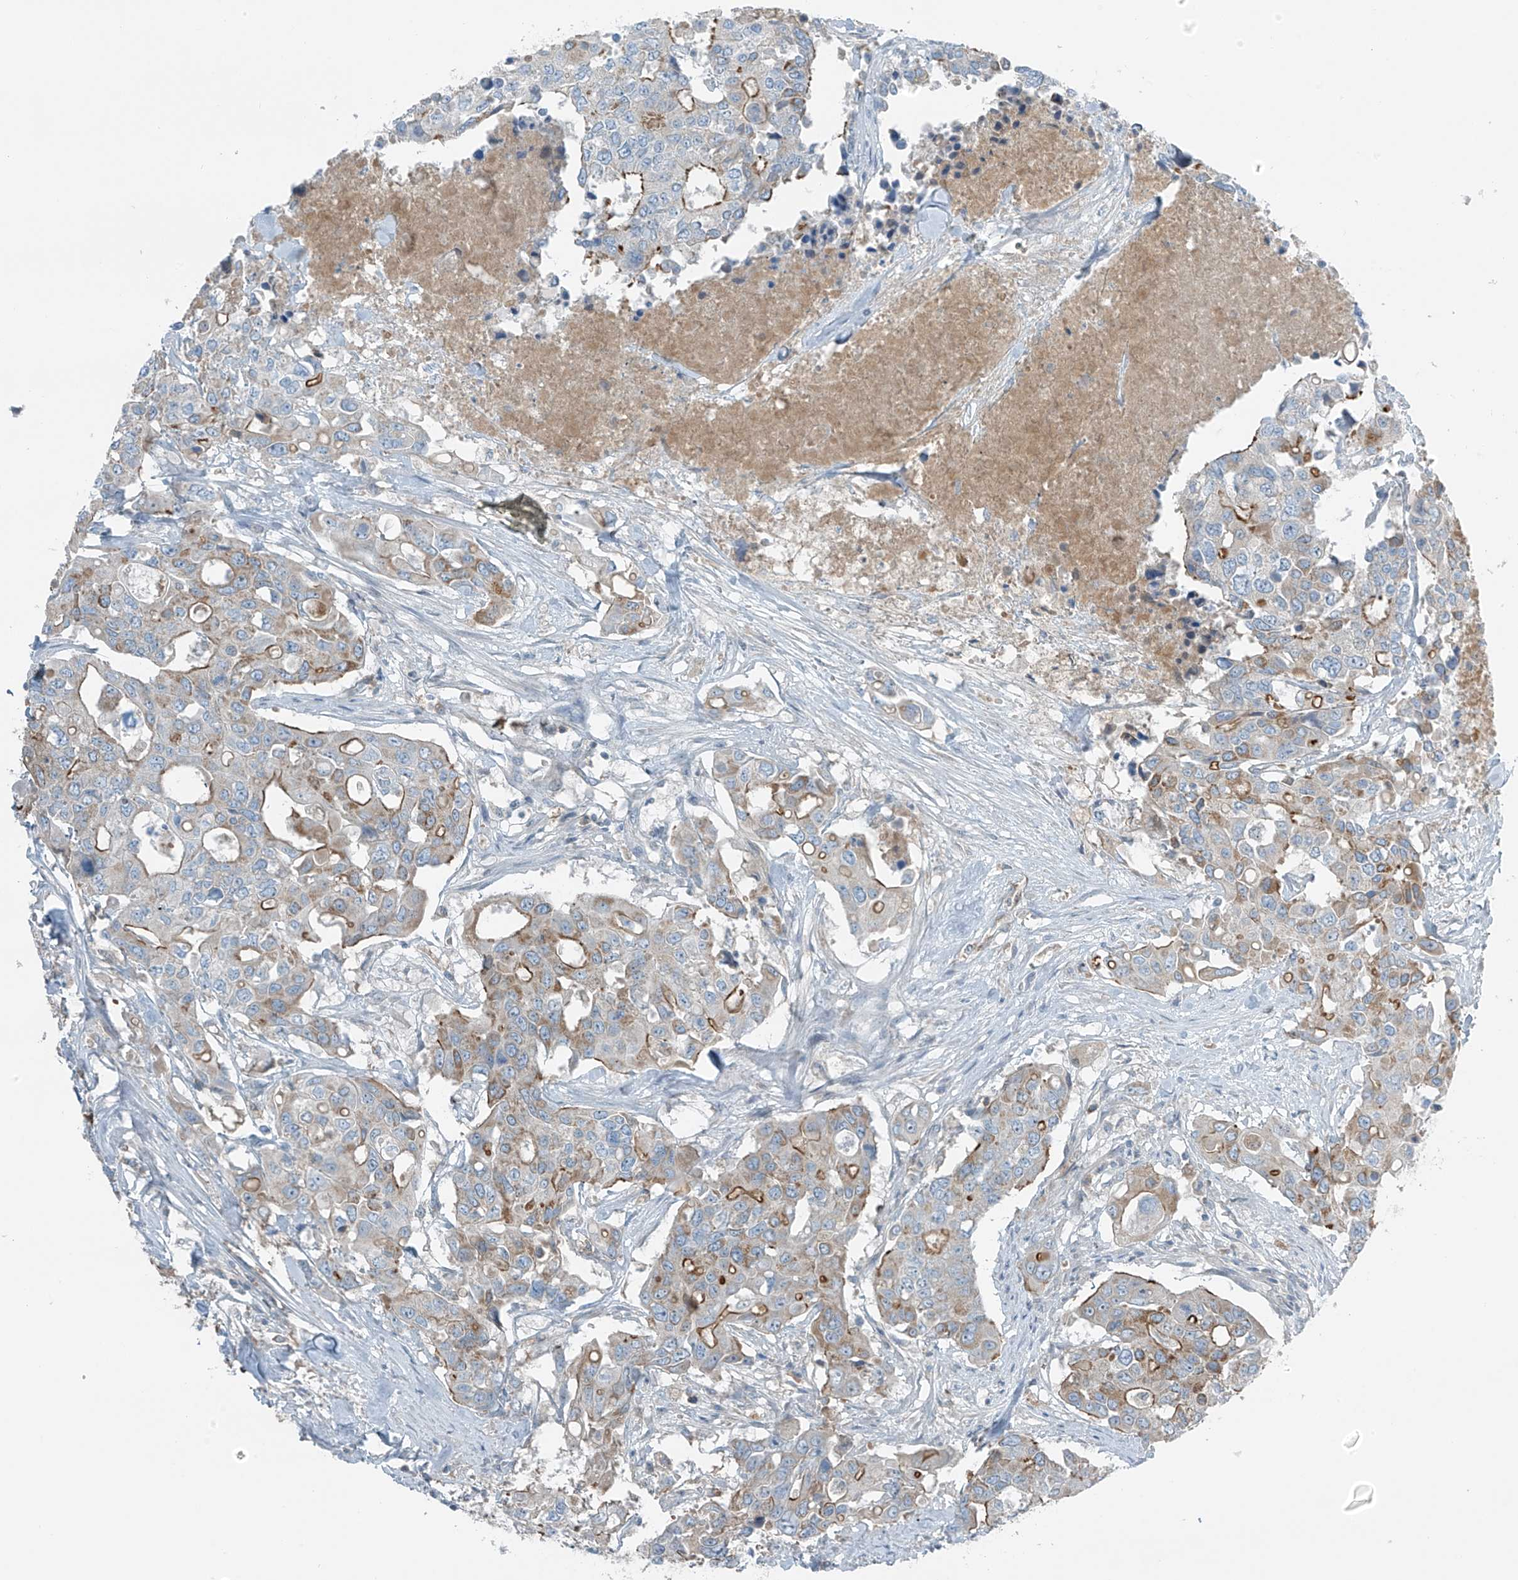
{"staining": {"intensity": "moderate", "quantity": "<25%", "location": "cytoplasmic/membranous"}, "tissue": "colorectal cancer", "cell_type": "Tumor cells", "image_type": "cancer", "snomed": [{"axis": "morphology", "description": "Adenocarcinoma, NOS"}, {"axis": "topography", "description": "Colon"}], "caption": "Colorectal adenocarcinoma stained for a protein reveals moderate cytoplasmic/membranous positivity in tumor cells.", "gene": "FAM131C", "patient": {"sex": "male", "age": 77}}